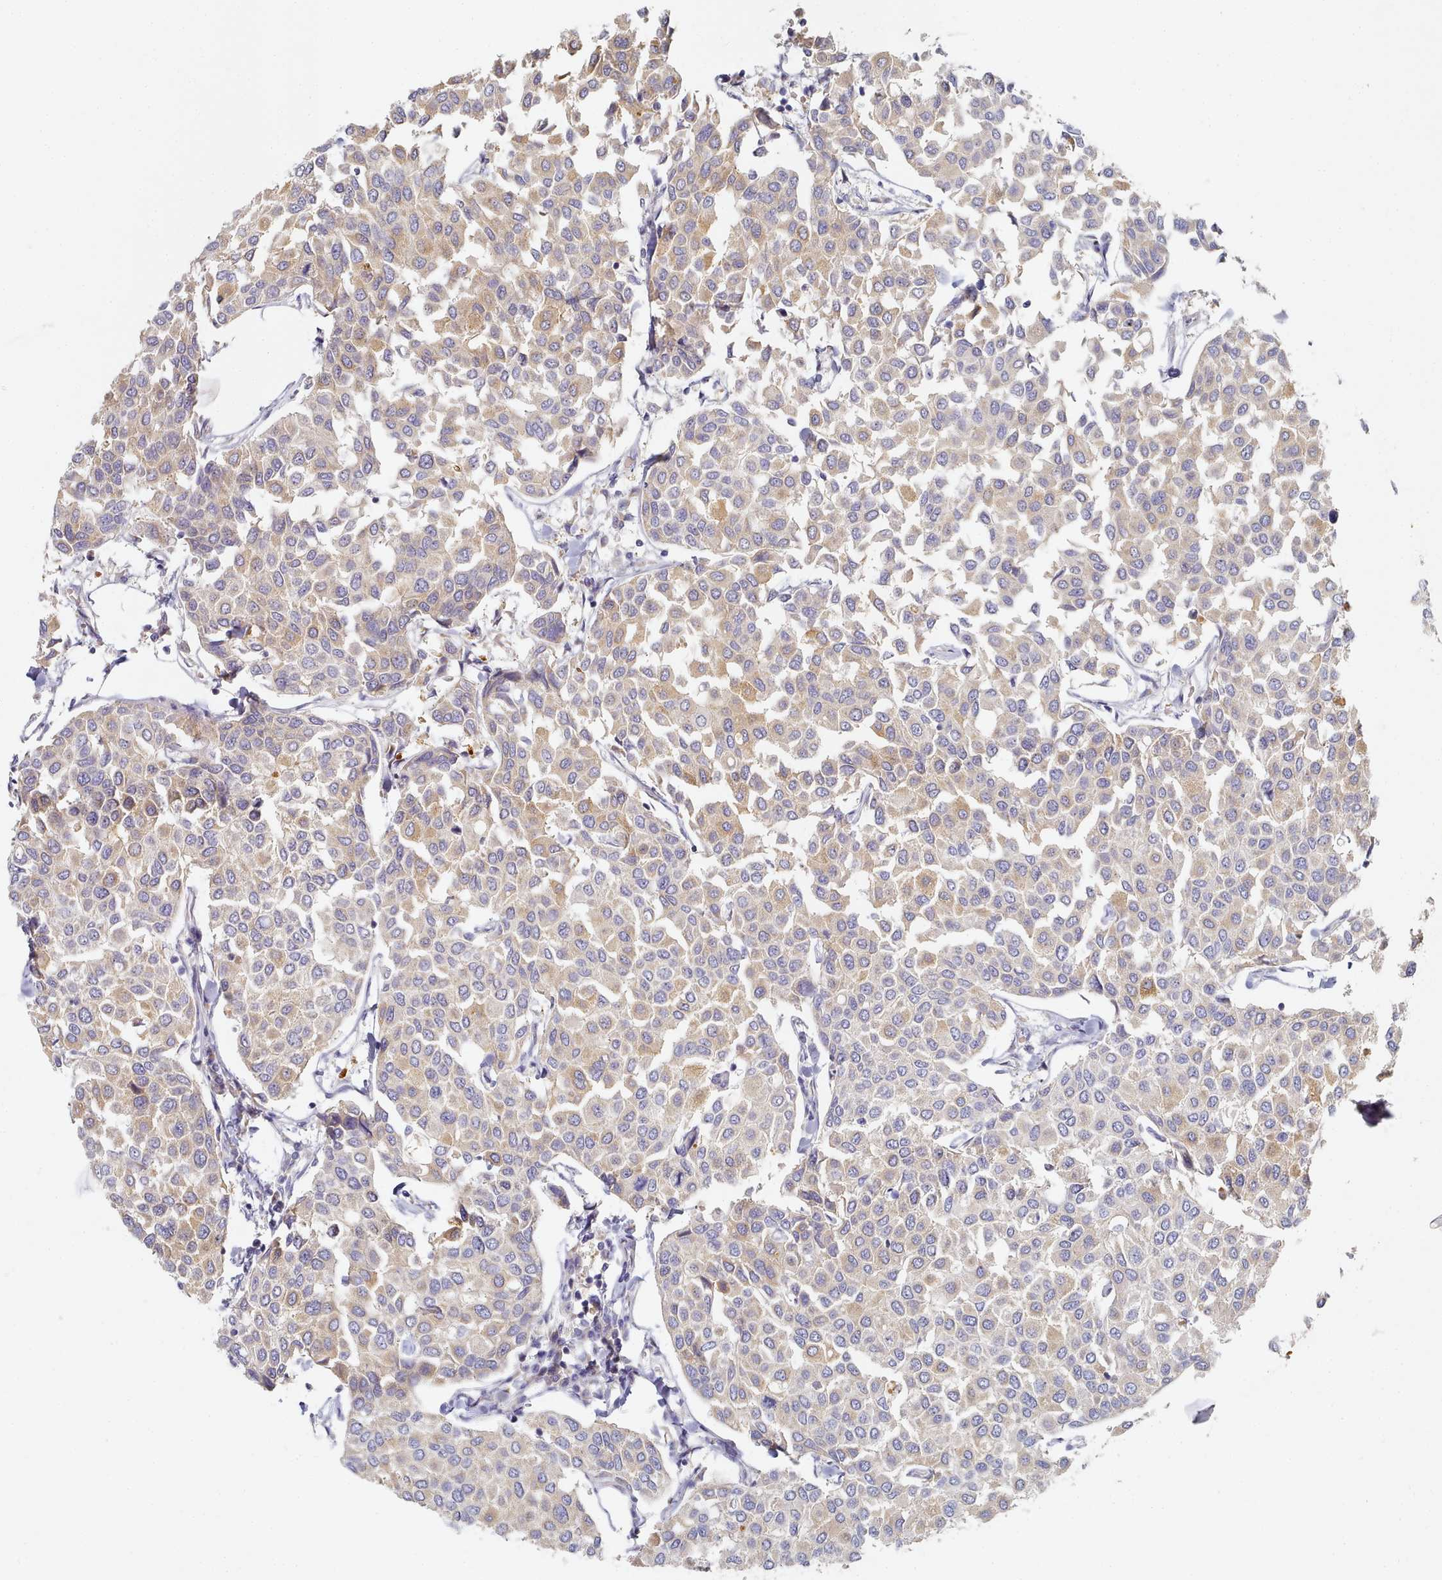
{"staining": {"intensity": "moderate", "quantity": ">75%", "location": "cytoplasmic/membranous"}, "tissue": "breast cancer", "cell_type": "Tumor cells", "image_type": "cancer", "snomed": [{"axis": "morphology", "description": "Duct carcinoma"}, {"axis": "topography", "description": "Breast"}], "caption": "Immunohistochemical staining of invasive ductal carcinoma (breast) shows medium levels of moderate cytoplasmic/membranous protein positivity in approximately >75% of tumor cells.", "gene": "TYW1B", "patient": {"sex": "female", "age": 55}}